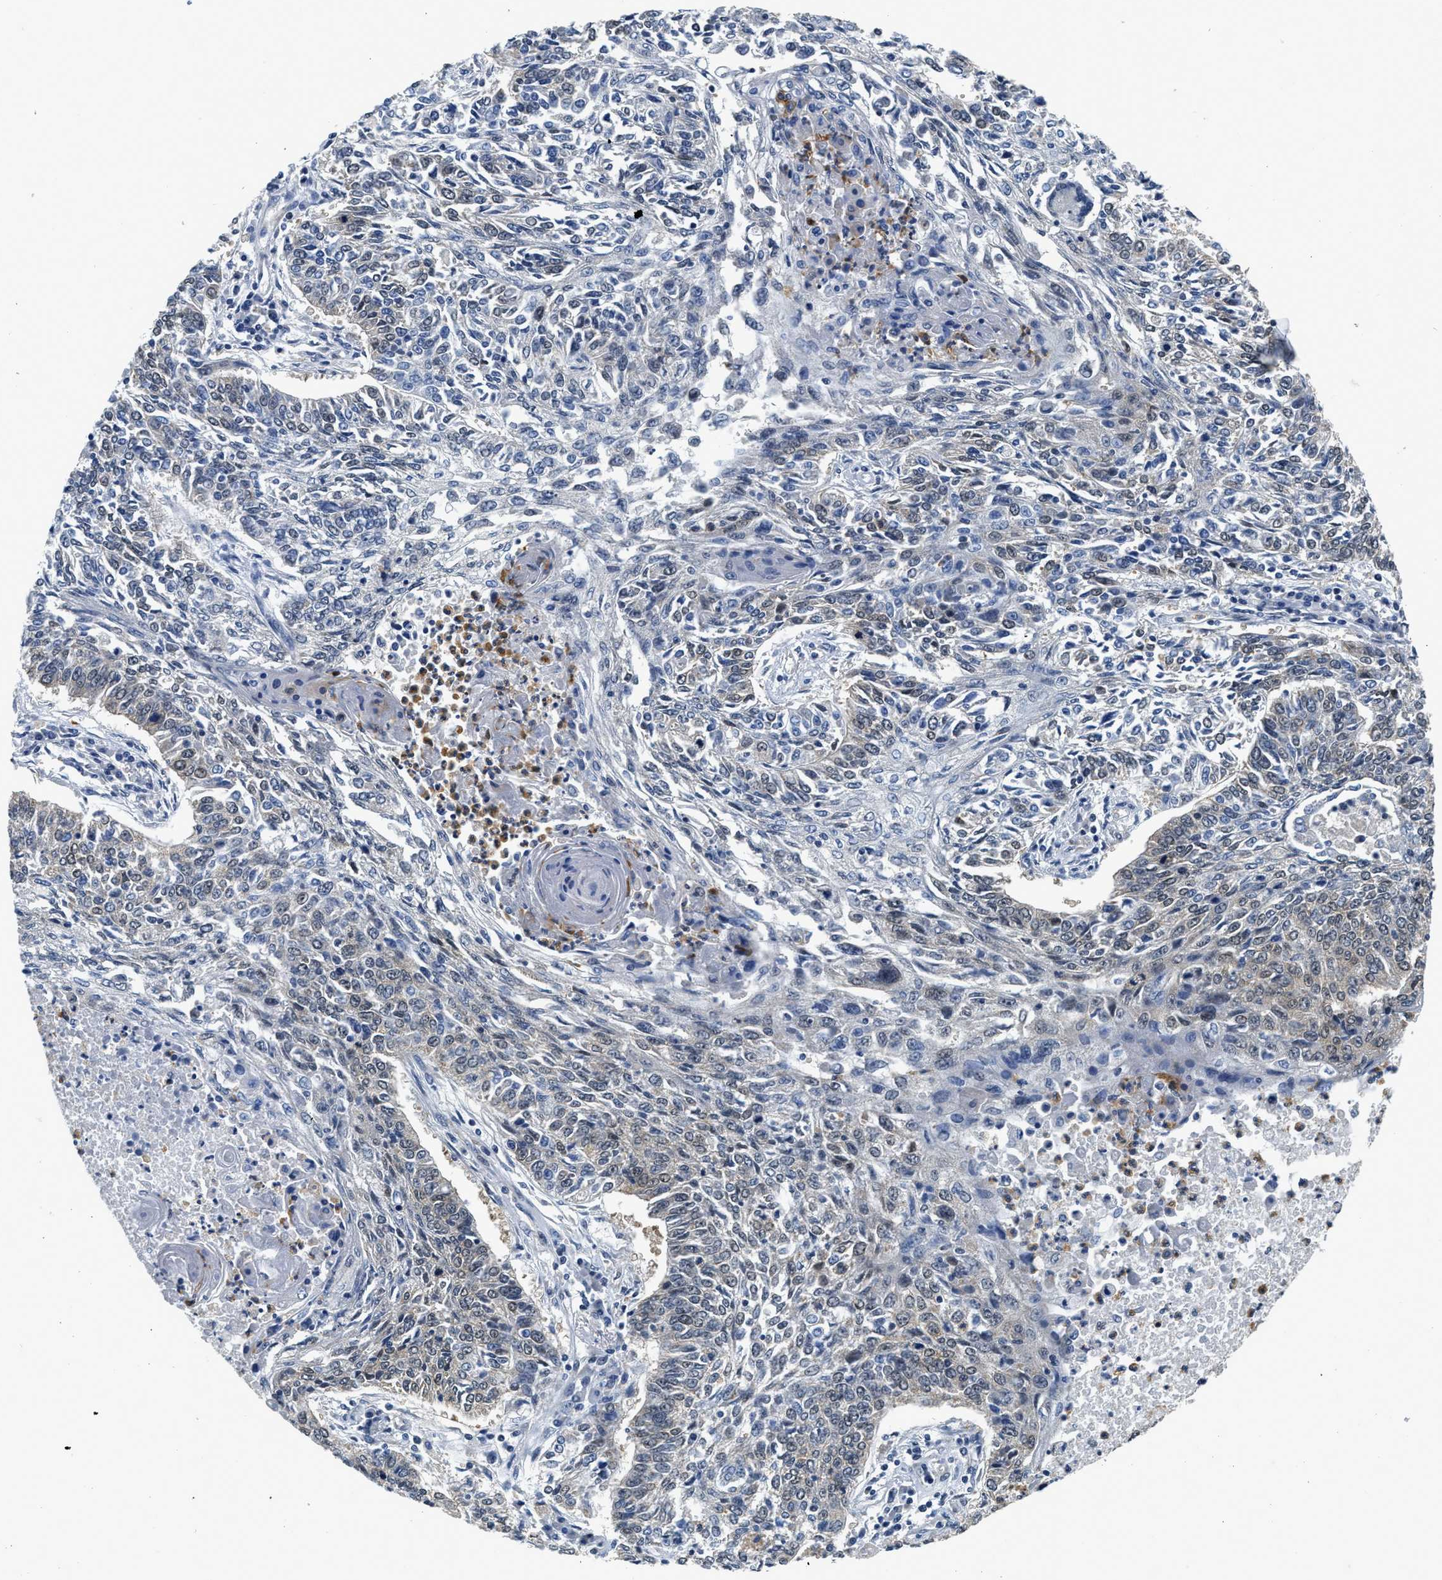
{"staining": {"intensity": "negative", "quantity": "none", "location": "none"}, "tissue": "lung cancer", "cell_type": "Tumor cells", "image_type": "cancer", "snomed": [{"axis": "morphology", "description": "Normal tissue, NOS"}, {"axis": "morphology", "description": "Squamous cell carcinoma, NOS"}, {"axis": "topography", "description": "Cartilage tissue"}, {"axis": "topography", "description": "Bronchus"}, {"axis": "topography", "description": "Lung"}], "caption": "High magnification brightfield microscopy of lung cancer (squamous cell carcinoma) stained with DAB (3,3'-diaminobenzidine) (brown) and counterstained with hematoxylin (blue): tumor cells show no significant positivity. The staining is performed using DAB brown chromogen with nuclei counter-stained in using hematoxylin.", "gene": "SMAD4", "patient": {"sex": "female", "age": 49}}